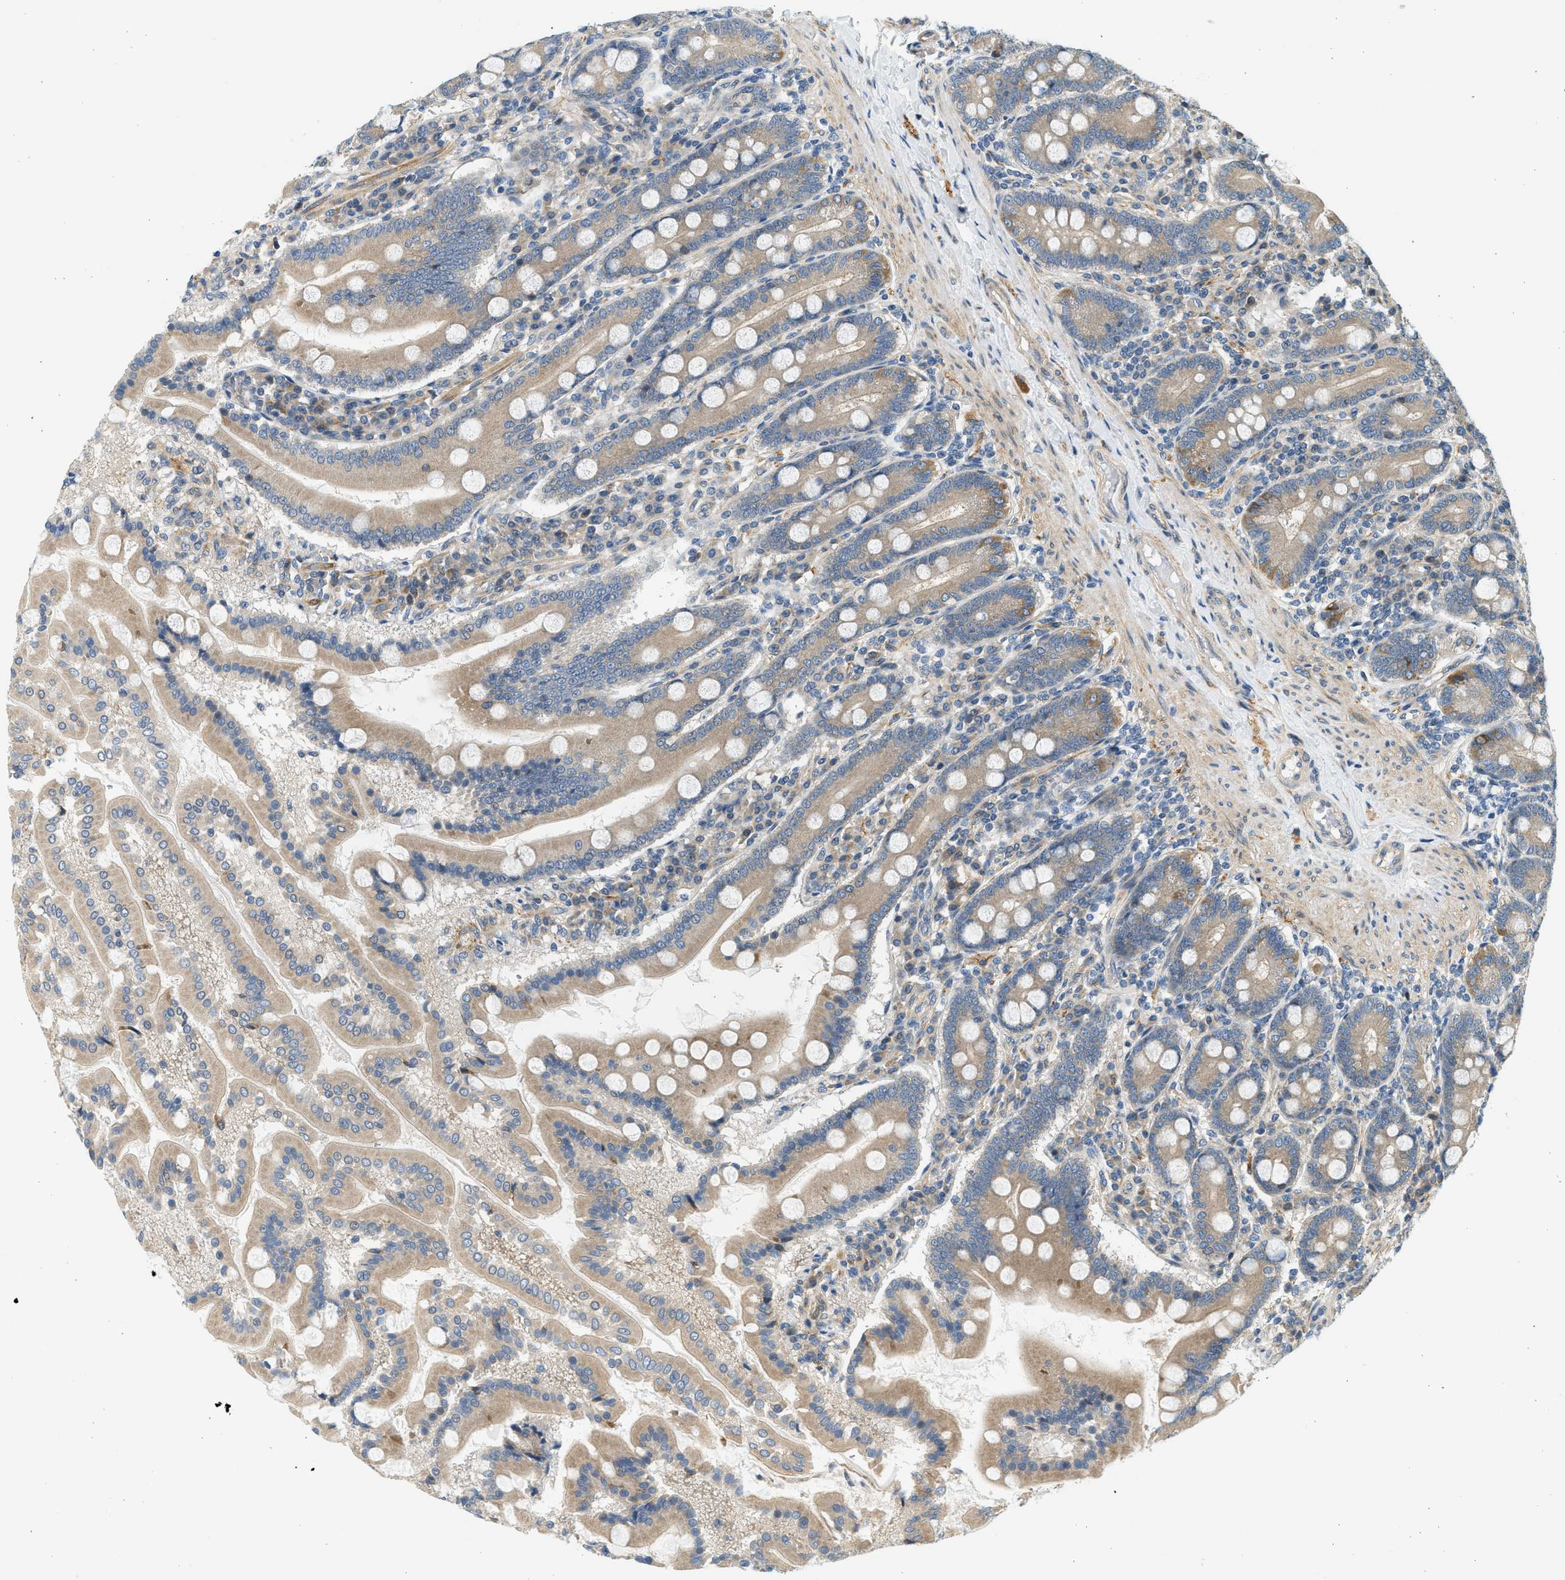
{"staining": {"intensity": "moderate", "quantity": ">75%", "location": "cytoplasmic/membranous"}, "tissue": "duodenum", "cell_type": "Glandular cells", "image_type": "normal", "snomed": [{"axis": "morphology", "description": "Normal tissue, NOS"}, {"axis": "topography", "description": "Duodenum"}], "caption": "Duodenum stained with DAB (3,3'-diaminobenzidine) immunohistochemistry shows medium levels of moderate cytoplasmic/membranous staining in approximately >75% of glandular cells.", "gene": "KDELR2", "patient": {"sex": "male", "age": 50}}